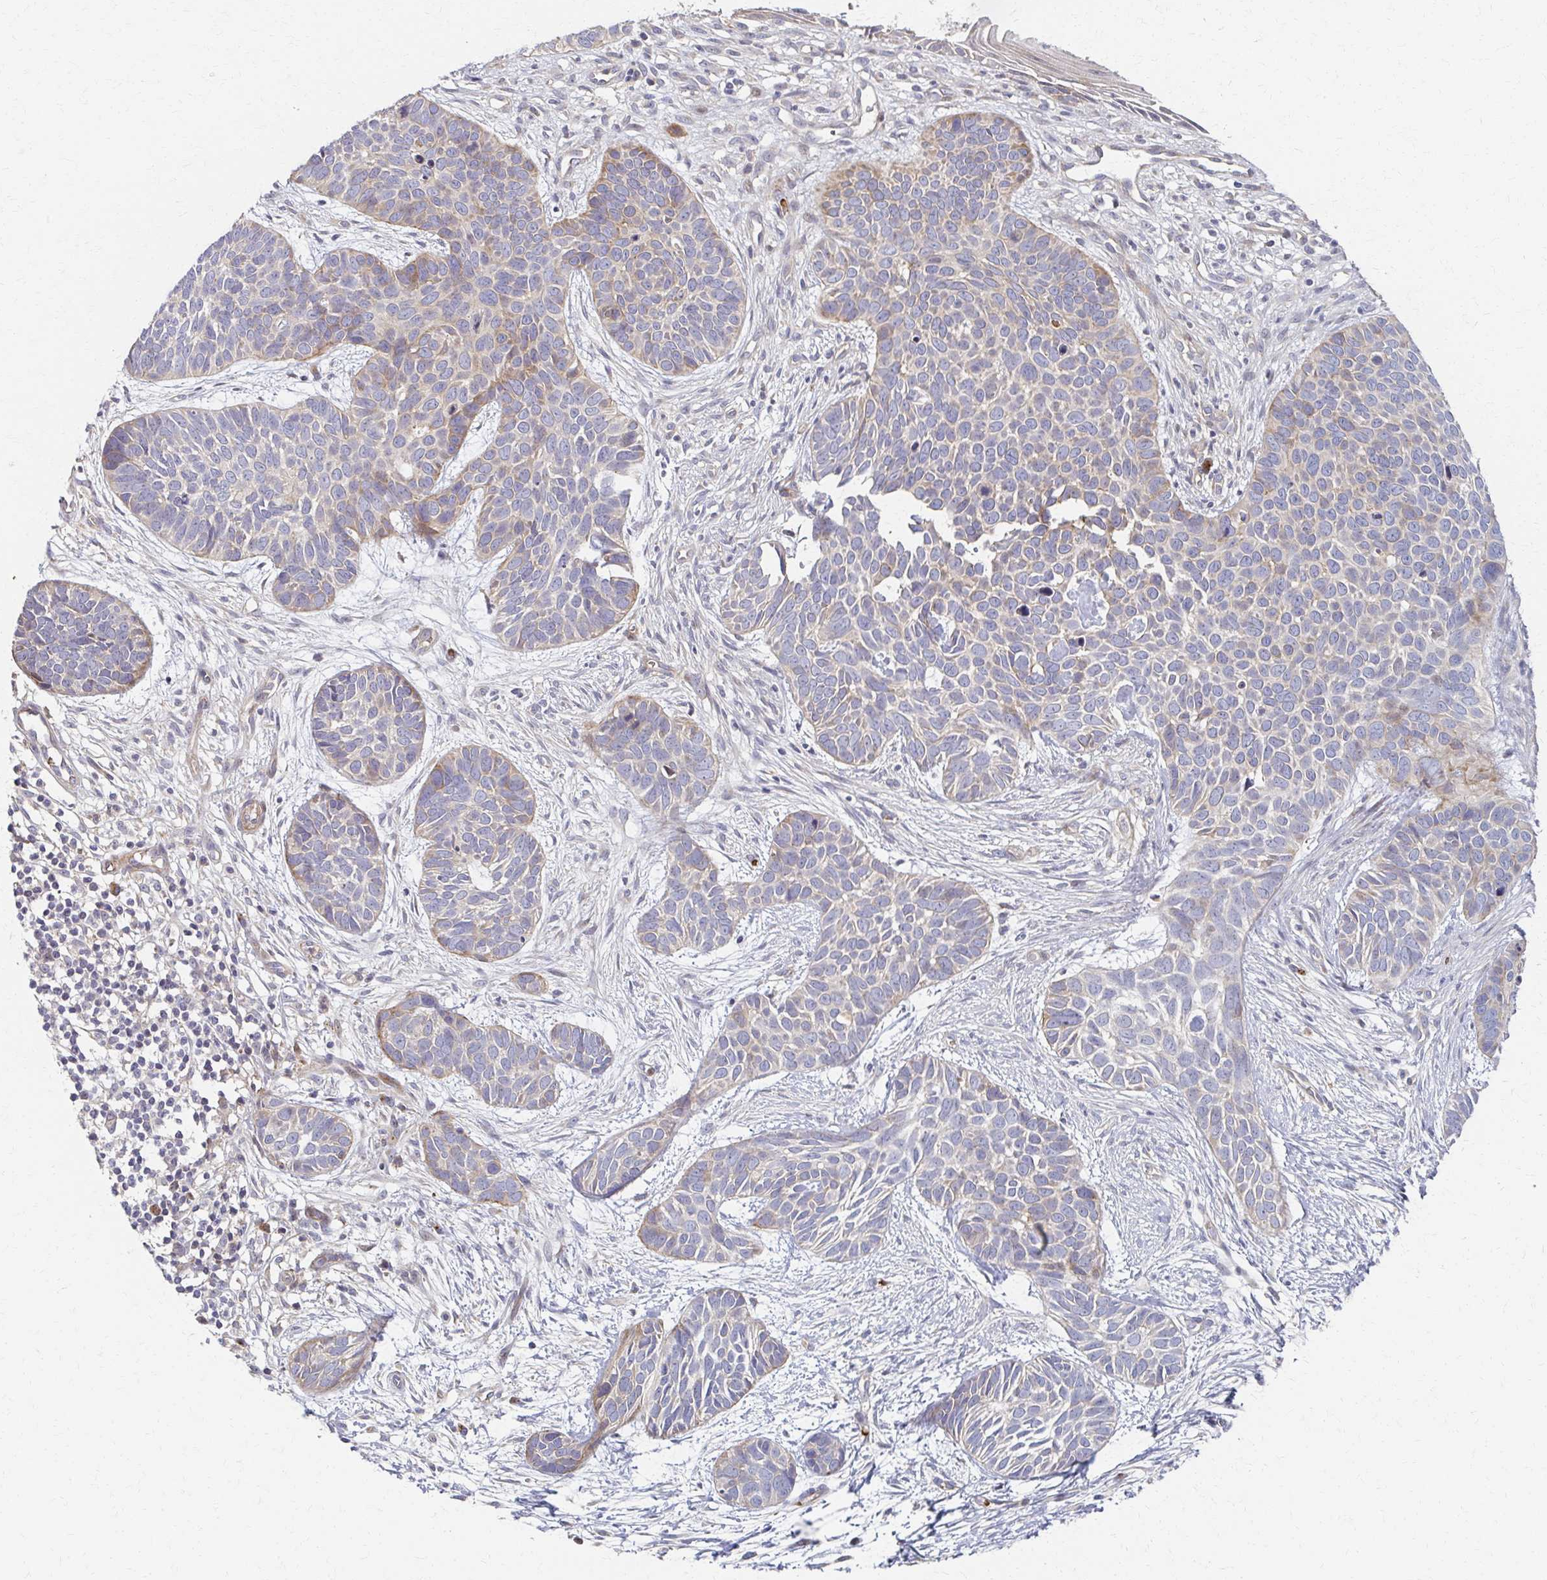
{"staining": {"intensity": "weak", "quantity": "<25%", "location": "cytoplasmic/membranous"}, "tissue": "skin cancer", "cell_type": "Tumor cells", "image_type": "cancer", "snomed": [{"axis": "morphology", "description": "Basal cell carcinoma"}, {"axis": "topography", "description": "Skin"}], "caption": "An immunohistochemistry image of skin basal cell carcinoma is shown. There is no staining in tumor cells of skin basal cell carcinoma.", "gene": "SKA2", "patient": {"sex": "male", "age": 69}}